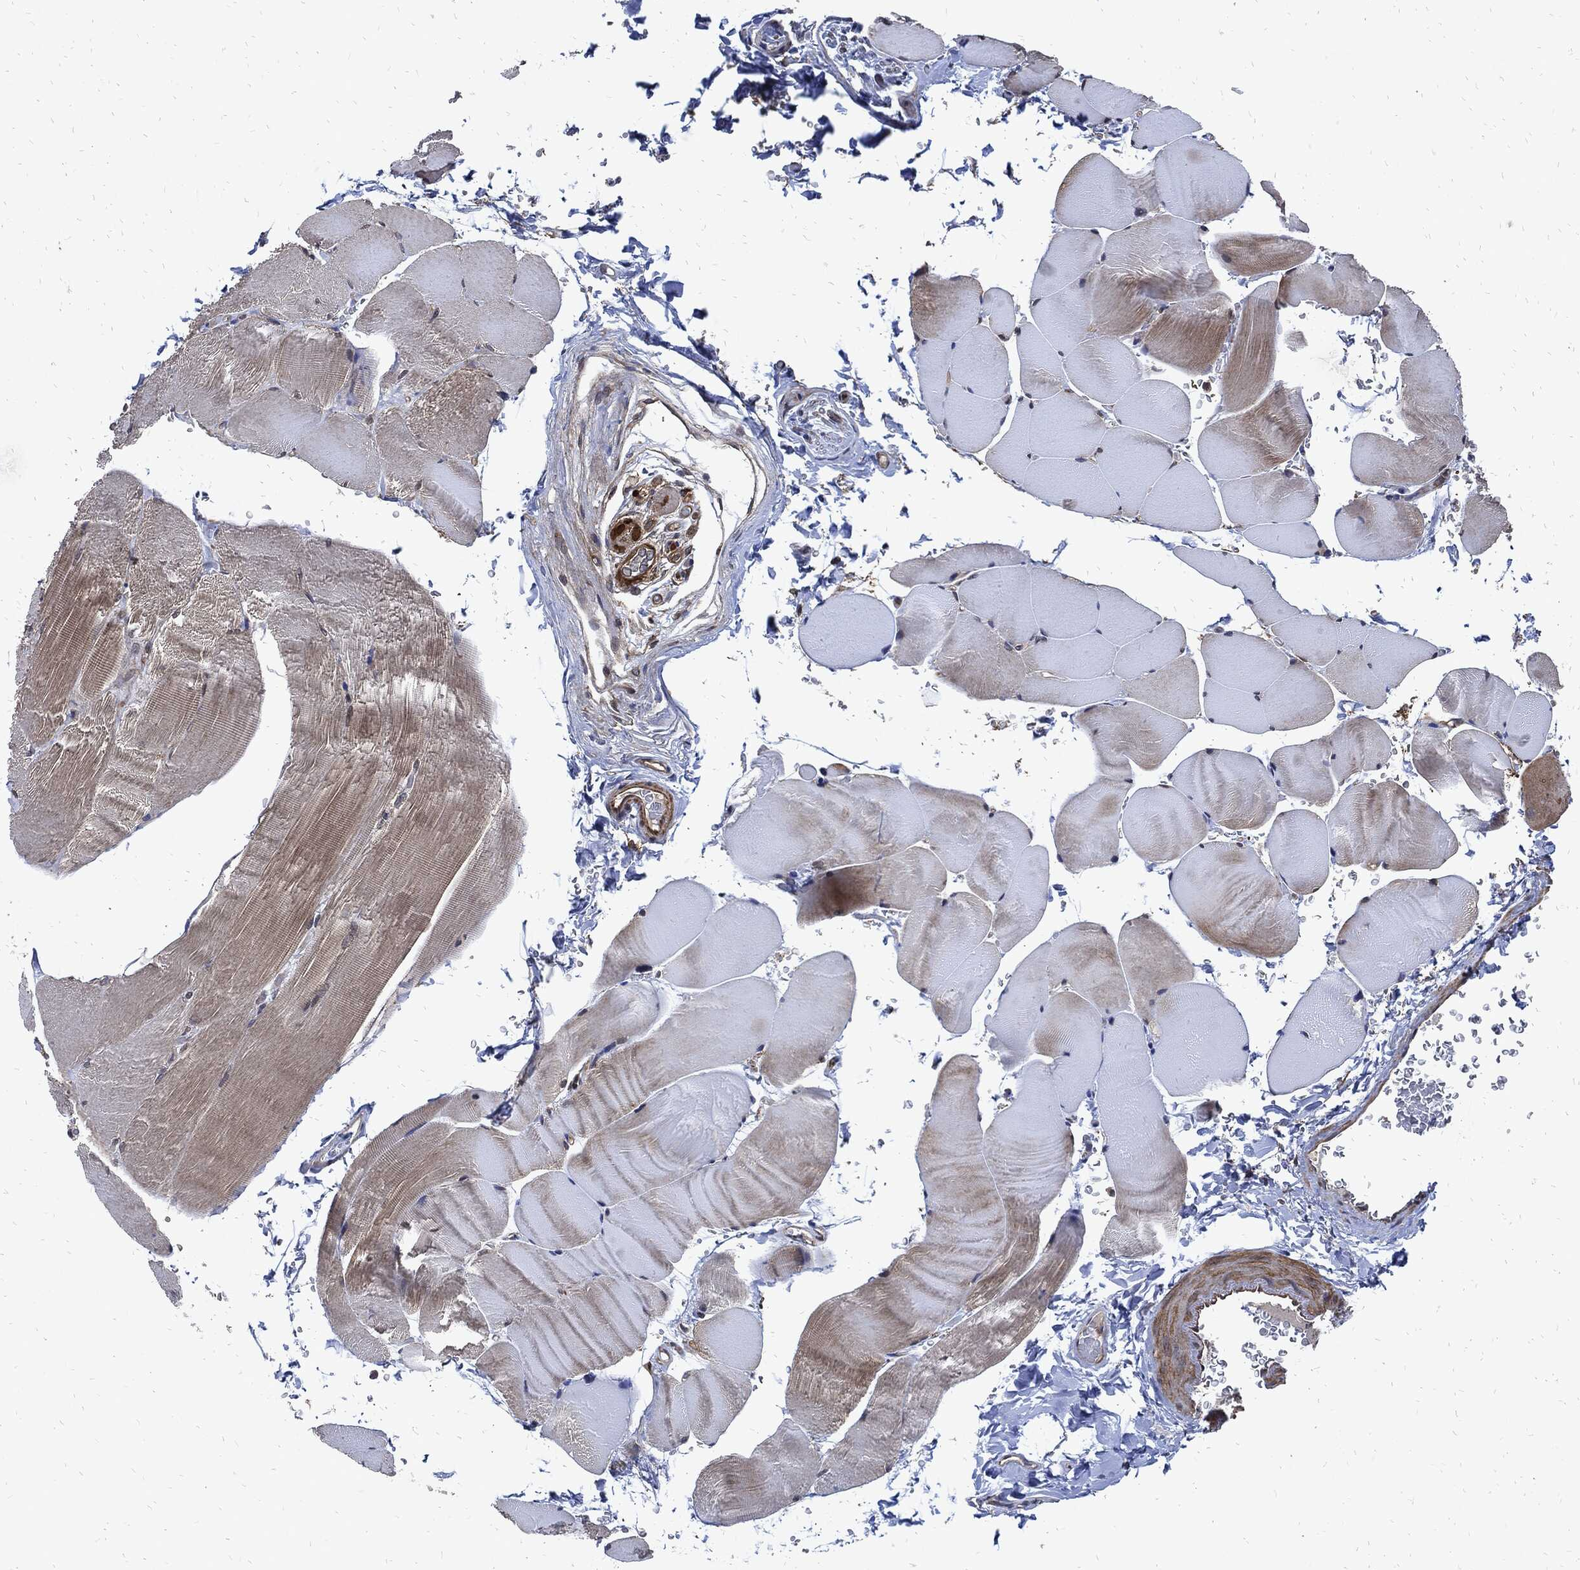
{"staining": {"intensity": "weak", "quantity": "<25%", "location": "cytoplasmic/membranous"}, "tissue": "skeletal muscle", "cell_type": "Myocytes", "image_type": "normal", "snomed": [{"axis": "morphology", "description": "Normal tissue, NOS"}, {"axis": "topography", "description": "Skeletal muscle"}], "caption": "IHC micrograph of benign skeletal muscle: skeletal muscle stained with DAB (3,3'-diaminobenzidine) displays no significant protein expression in myocytes.", "gene": "DCTN1", "patient": {"sex": "female", "age": 37}}